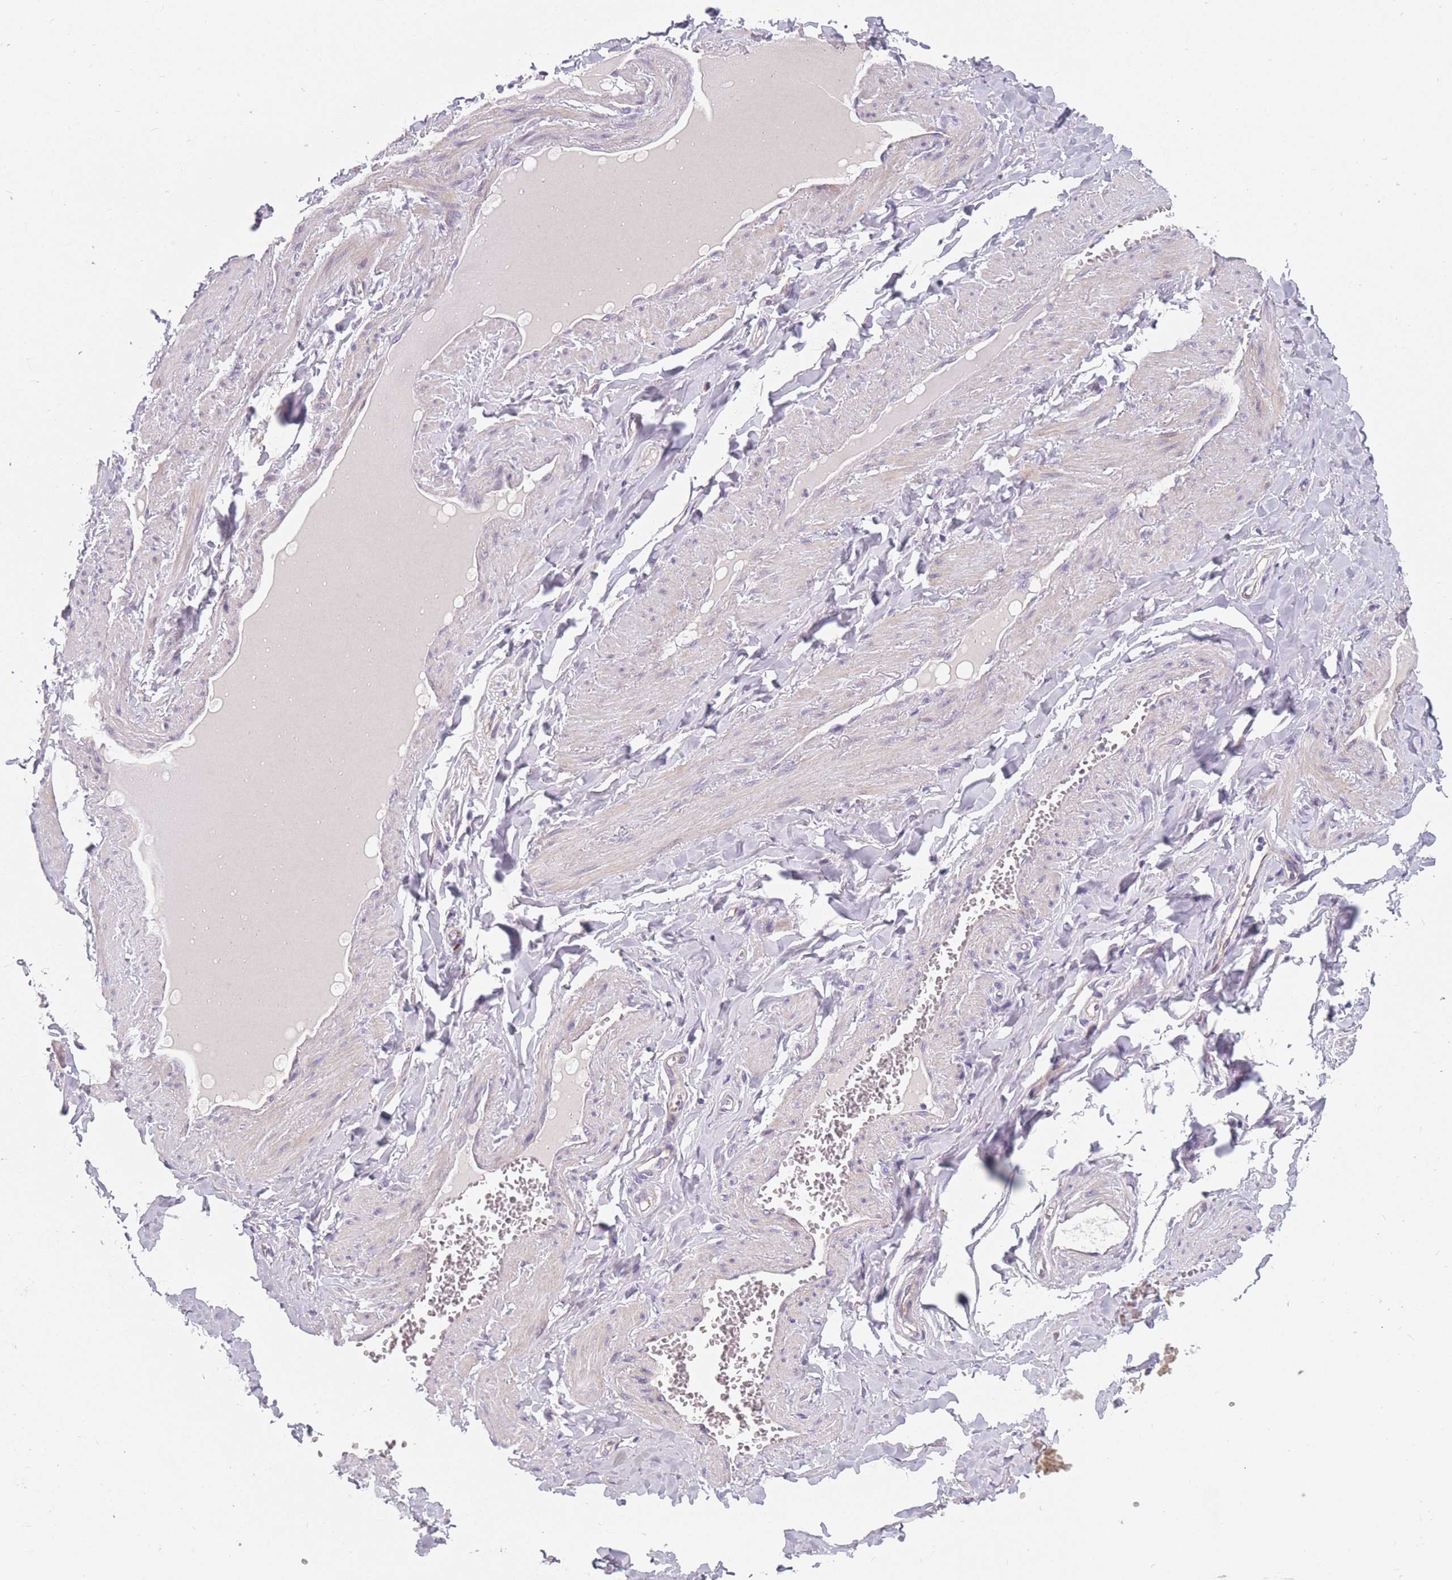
{"staining": {"intensity": "negative", "quantity": "none", "location": "none"}, "tissue": "adipose tissue", "cell_type": "Adipocytes", "image_type": "normal", "snomed": [{"axis": "morphology", "description": "Normal tissue, NOS"}, {"axis": "topography", "description": "Soft tissue"}, {"axis": "topography", "description": "Adipose tissue"}, {"axis": "topography", "description": "Vascular tissue"}, {"axis": "topography", "description": "Peripheral nerve tissue"}], "caption": "This is an immunohistochemistry (IHC) micrograph of unremarkable adipose tissue. There is no staining in adipocytes.", "gene": "FAM83F", "patient": {"sex": "male", "age": 46}}